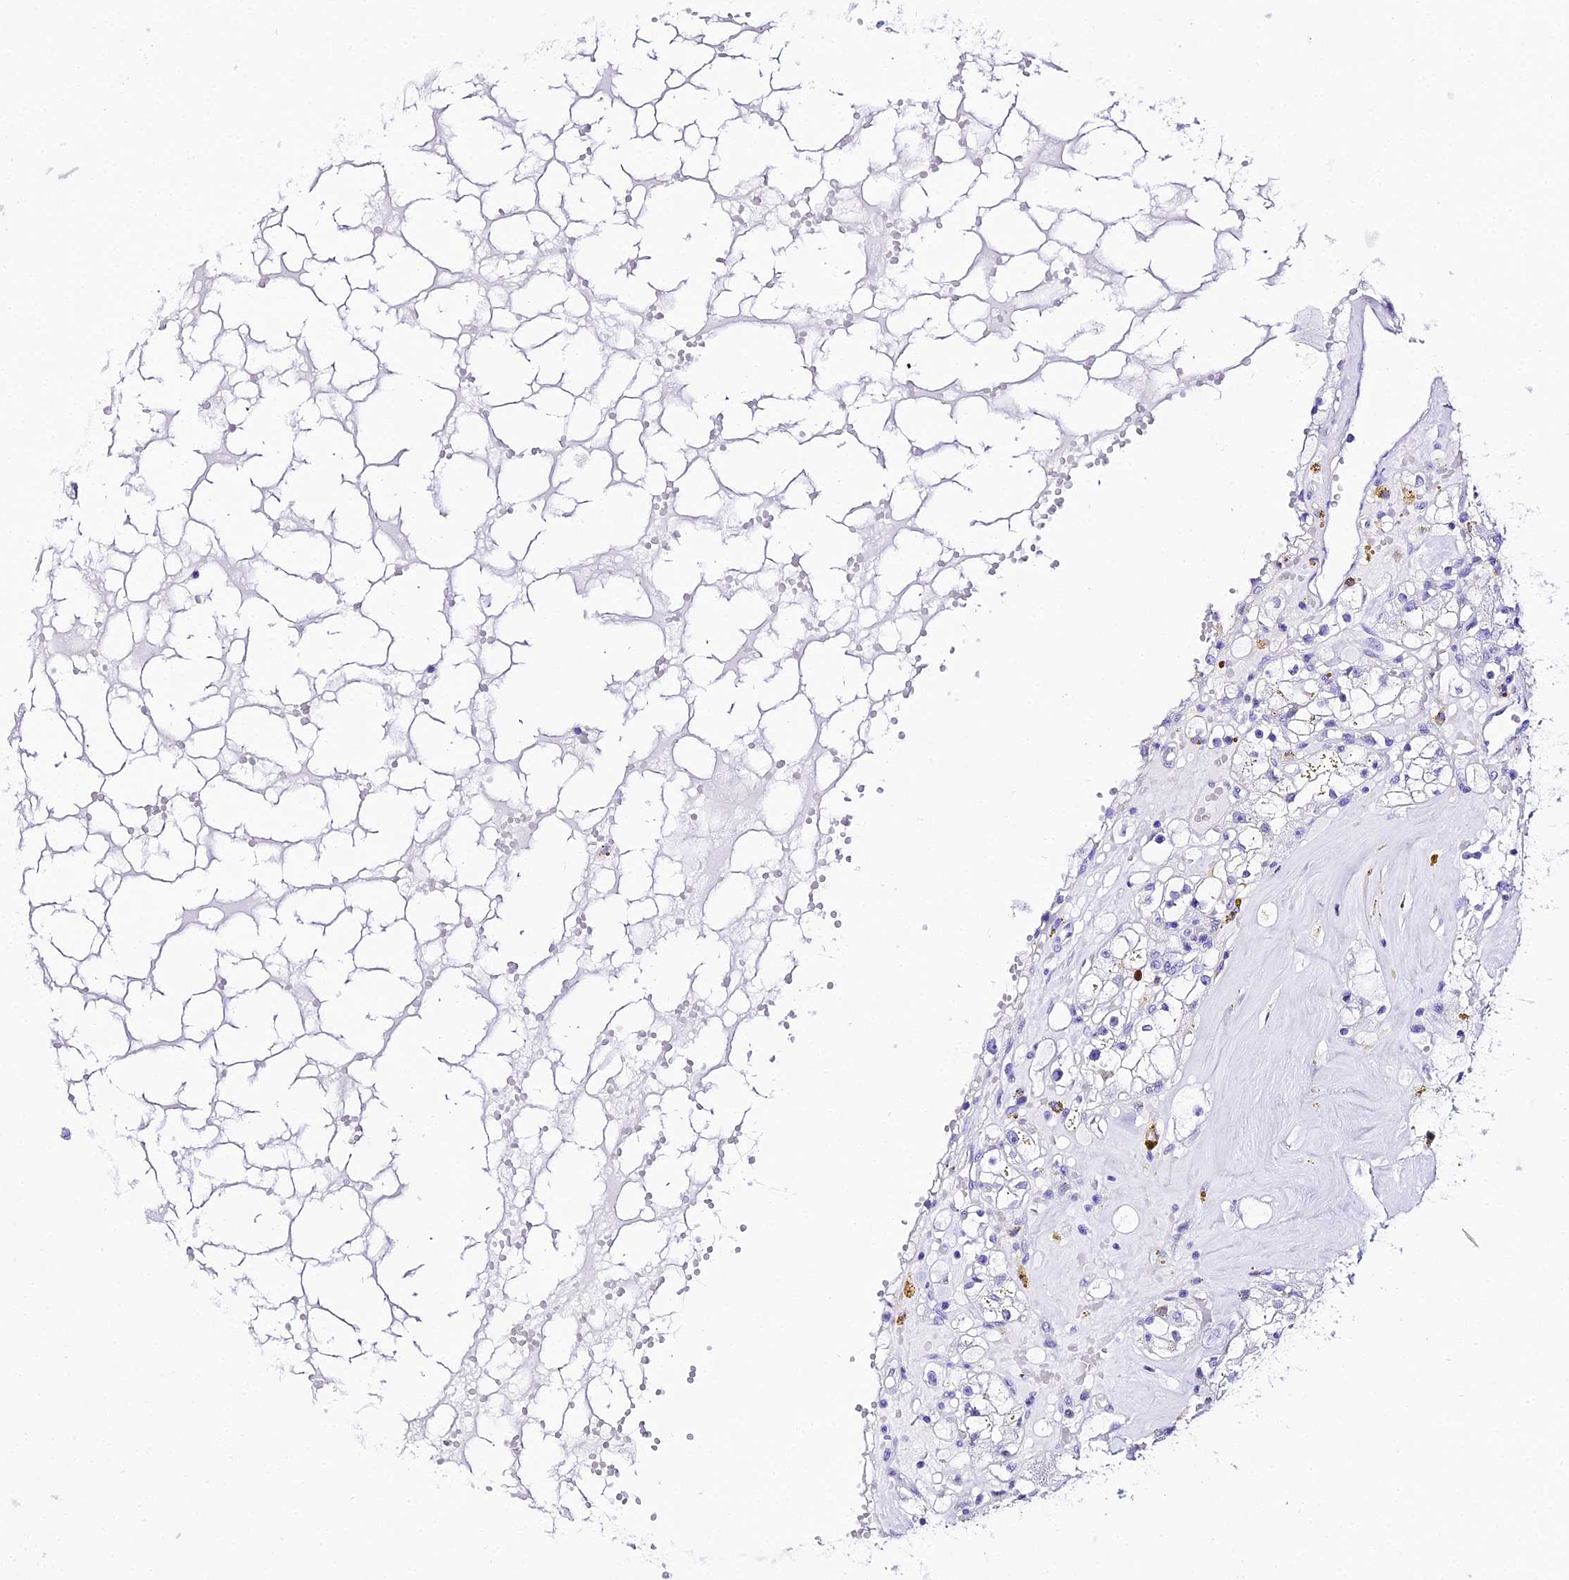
{"staining": {"intensity": "negative", "quantity": "none", "location": "none"}, "tissue": "renal cancer", "cell_type": "Tumor cells", "image_type": "cancer", "snomed": [{"axis": "morphology", "description": "Adenocarcinoma, NOS"}, {"axis": "topography", "description": "Kidney"}], "caption": "Tumor cells are negative for brown protein staining in renal adenocarcinoma.", "gene": "TRMT44", "patient": {"sex": "male", "age": 56}}